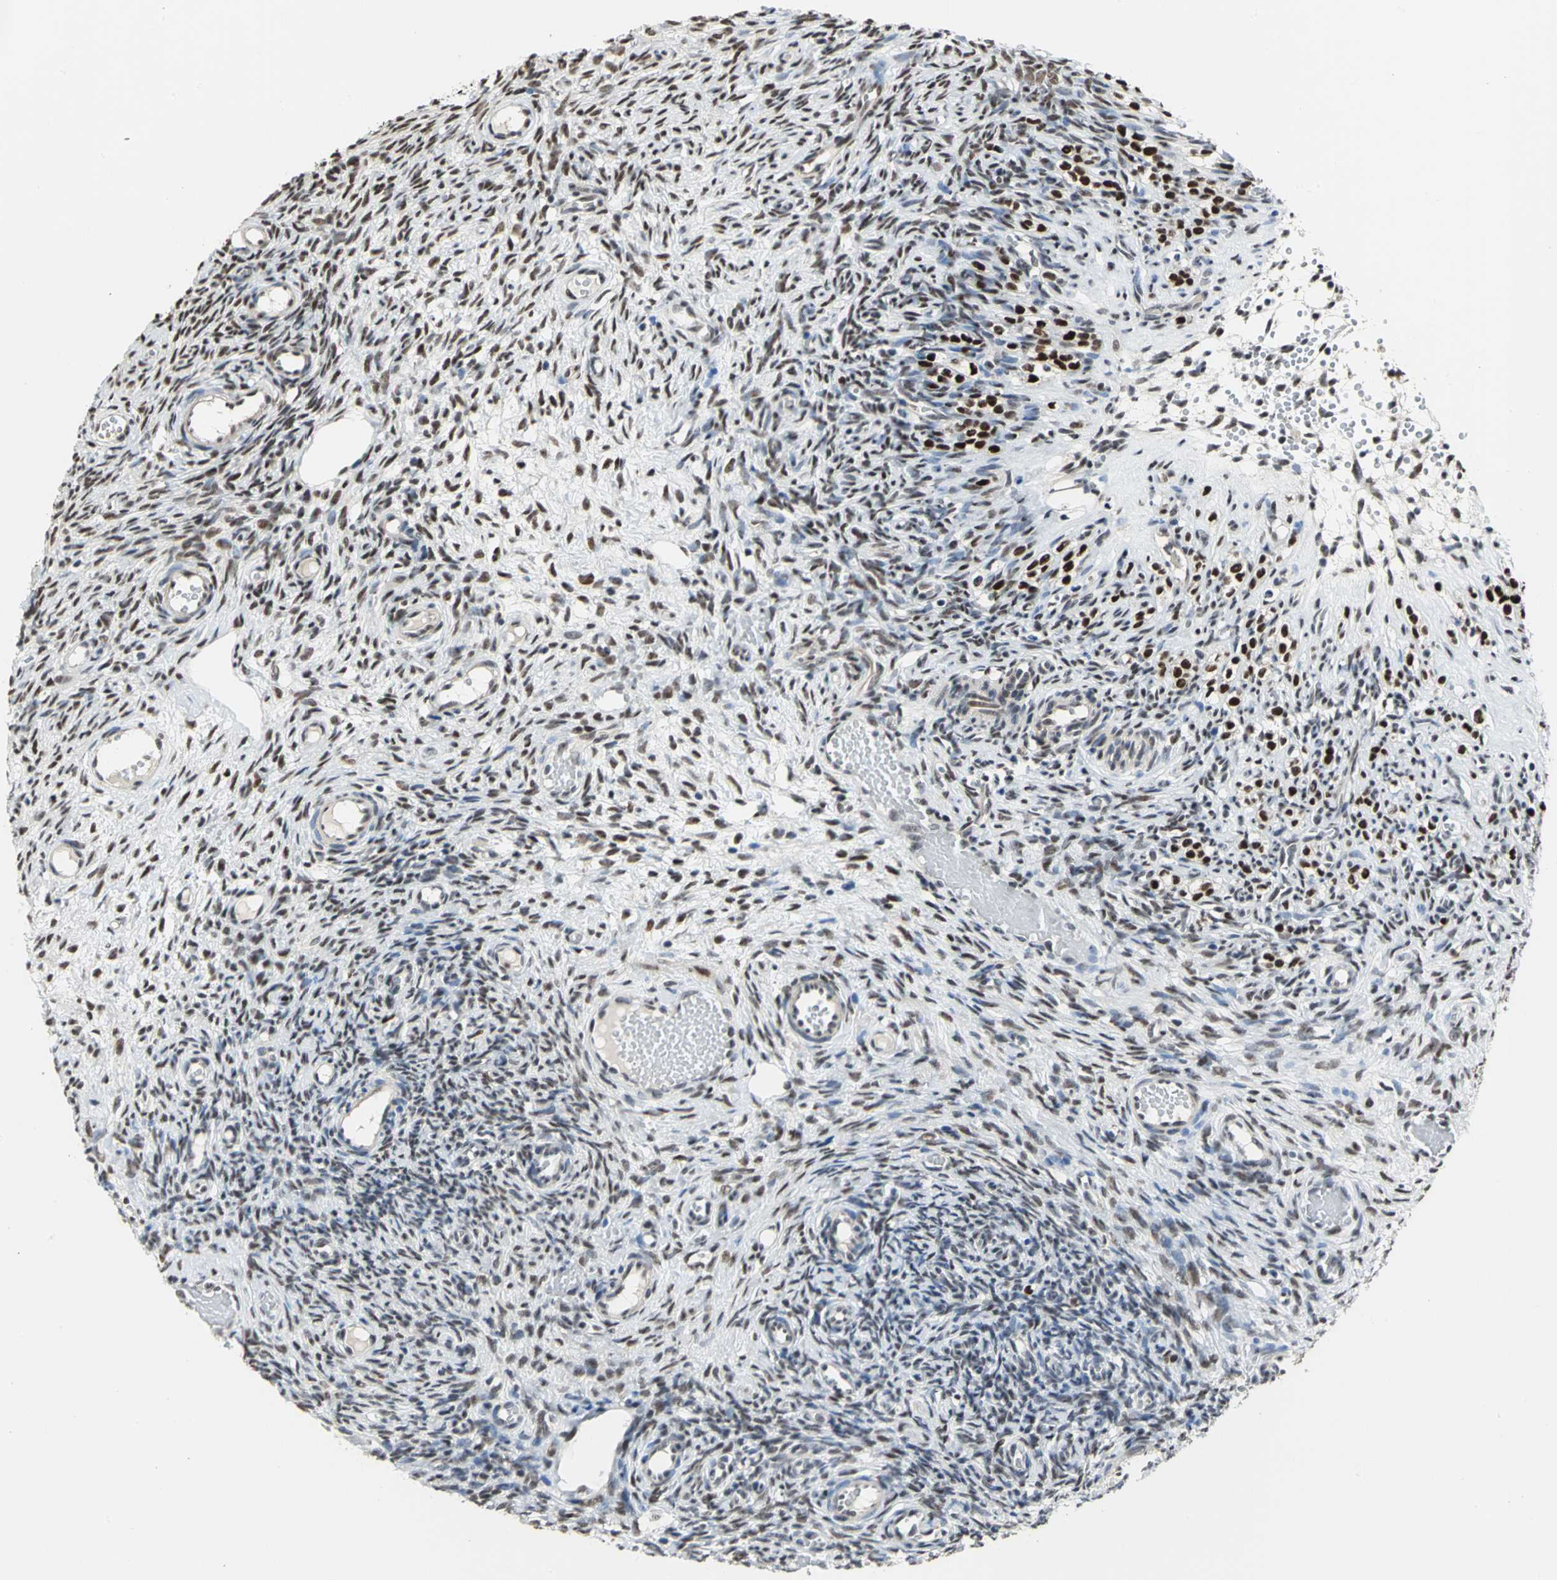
{"staining": {"intensity": "strong", "quantity": ">75%", "location": "nuclear"}, "tissue": "ovary", "cell_type": "Ovarian stroma cells", "image_type": "normal", "snomed": [{"axis": "morphology", "description": "Normal tissue, NOS"}, {"axis": "topography", "description": "Ovary"}], "caption": "IHC (DAB (3,3'-diaminobenzidine)) staining of normal human ovary displays strong nuclear protein positivity in approximately >75% of ovarian stroma cells. The staining was performed using DAB, with brown indicating positive protein expression. Nuclei are stained blue with hematoxylin.", "gene": "CCDC88C", "patient": {"sex": "female", "age": 35}}